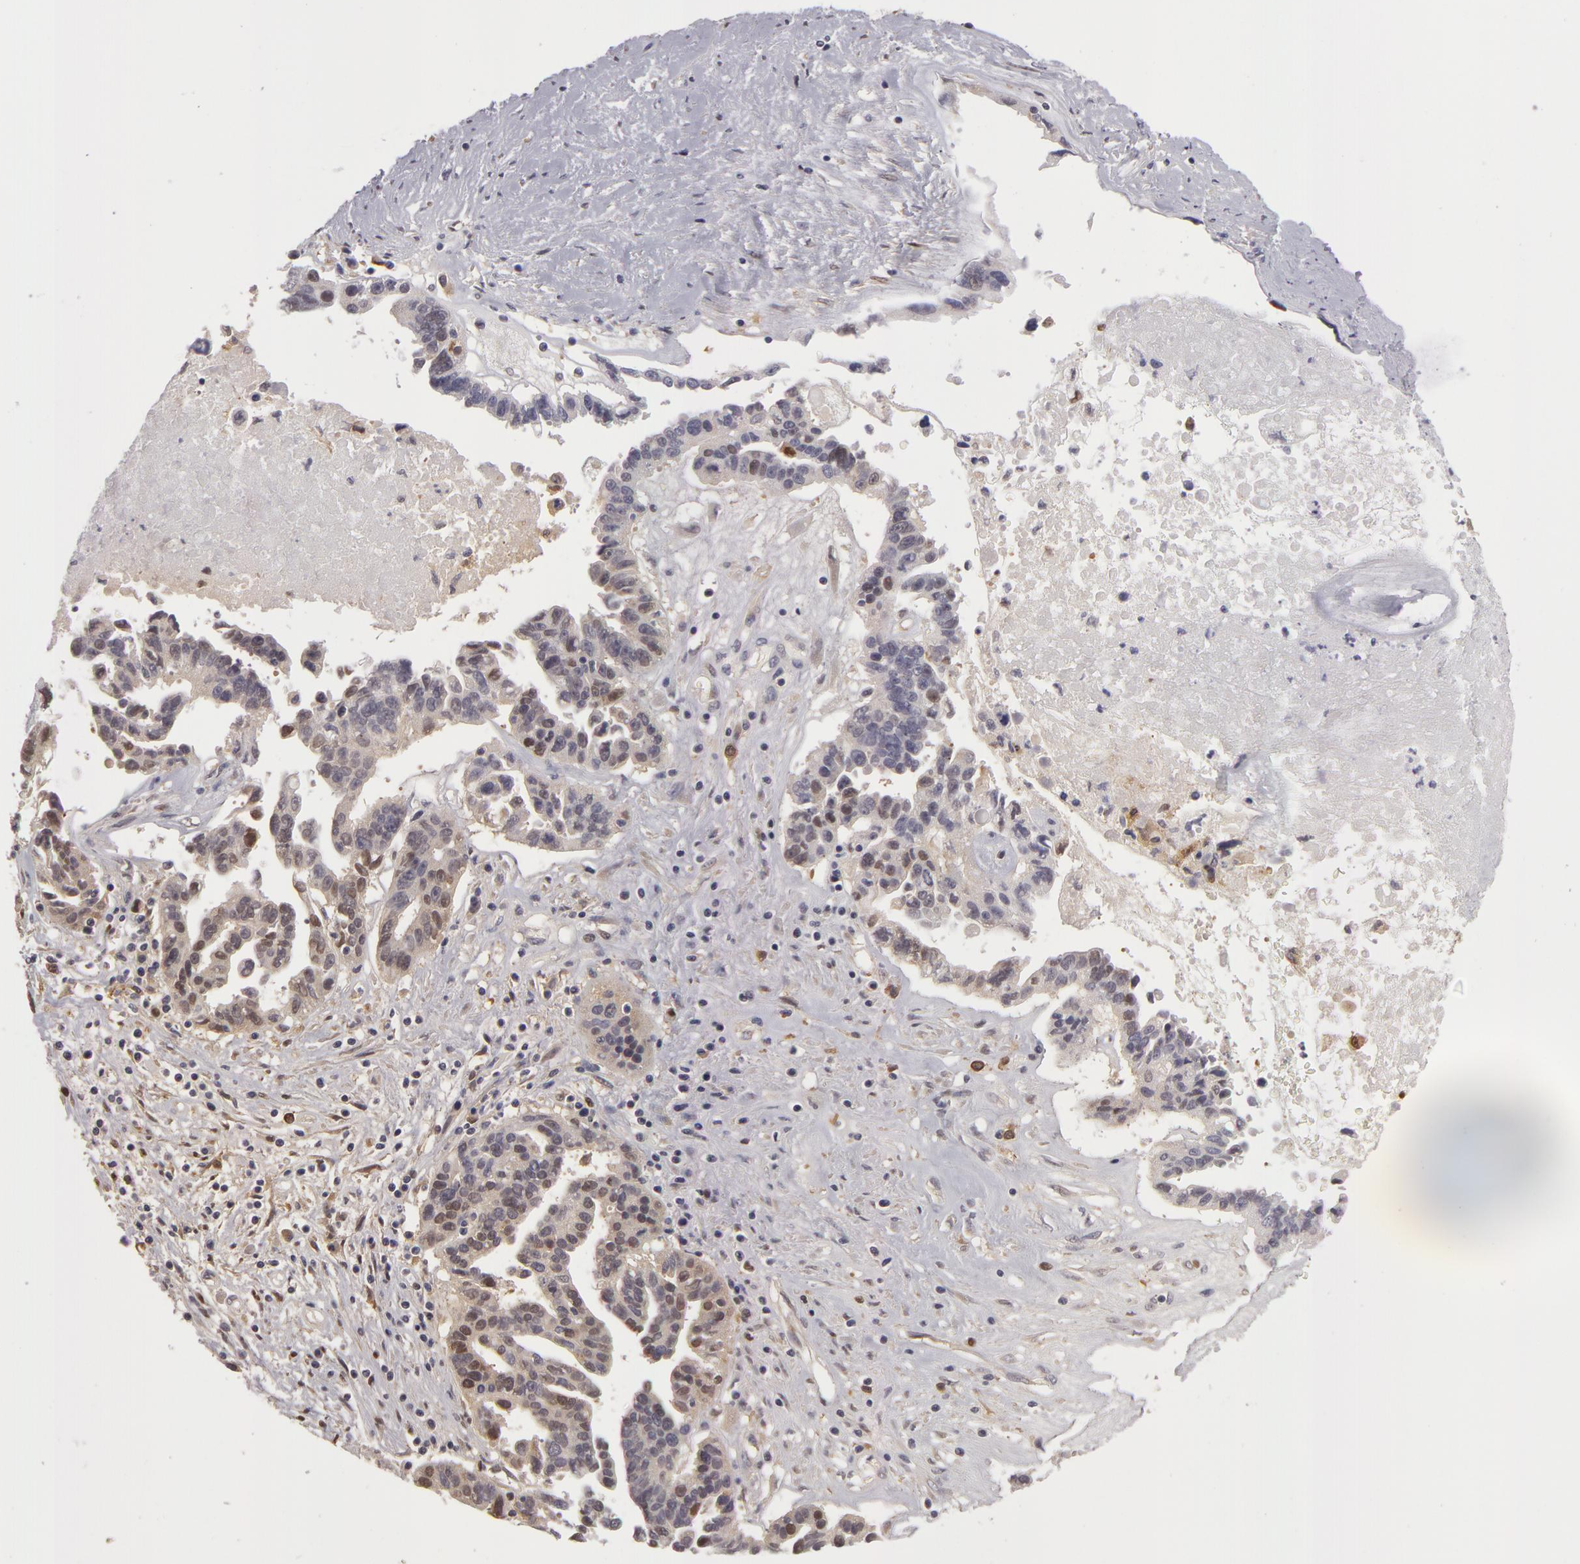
{"staining": {"intensity": "weak", "quantity": "<25%", "location": "nuclear"}, "tissue": "ovarian cancer", "cell_type": "Tumor cells", "image_type": "cancer", "snomed": [{"axis": "morphology", "description": "Carcinoma, endometroid"}, {"axis": "morphology", "description": "Cystadenocarcinoma, serous, NOS"}, {"axis": "topography", "description": "Ovary"}], "caption": "IHC photomicrograph of neoplastic tissue: human ovarian endometroid carcinoma stained with DAB (3,3'-diaminobenzidine) exhibits no significant protein positivity in tumor cells.", "gene": "ZNF229", "patient": {"sex": "female", "age": 45}}